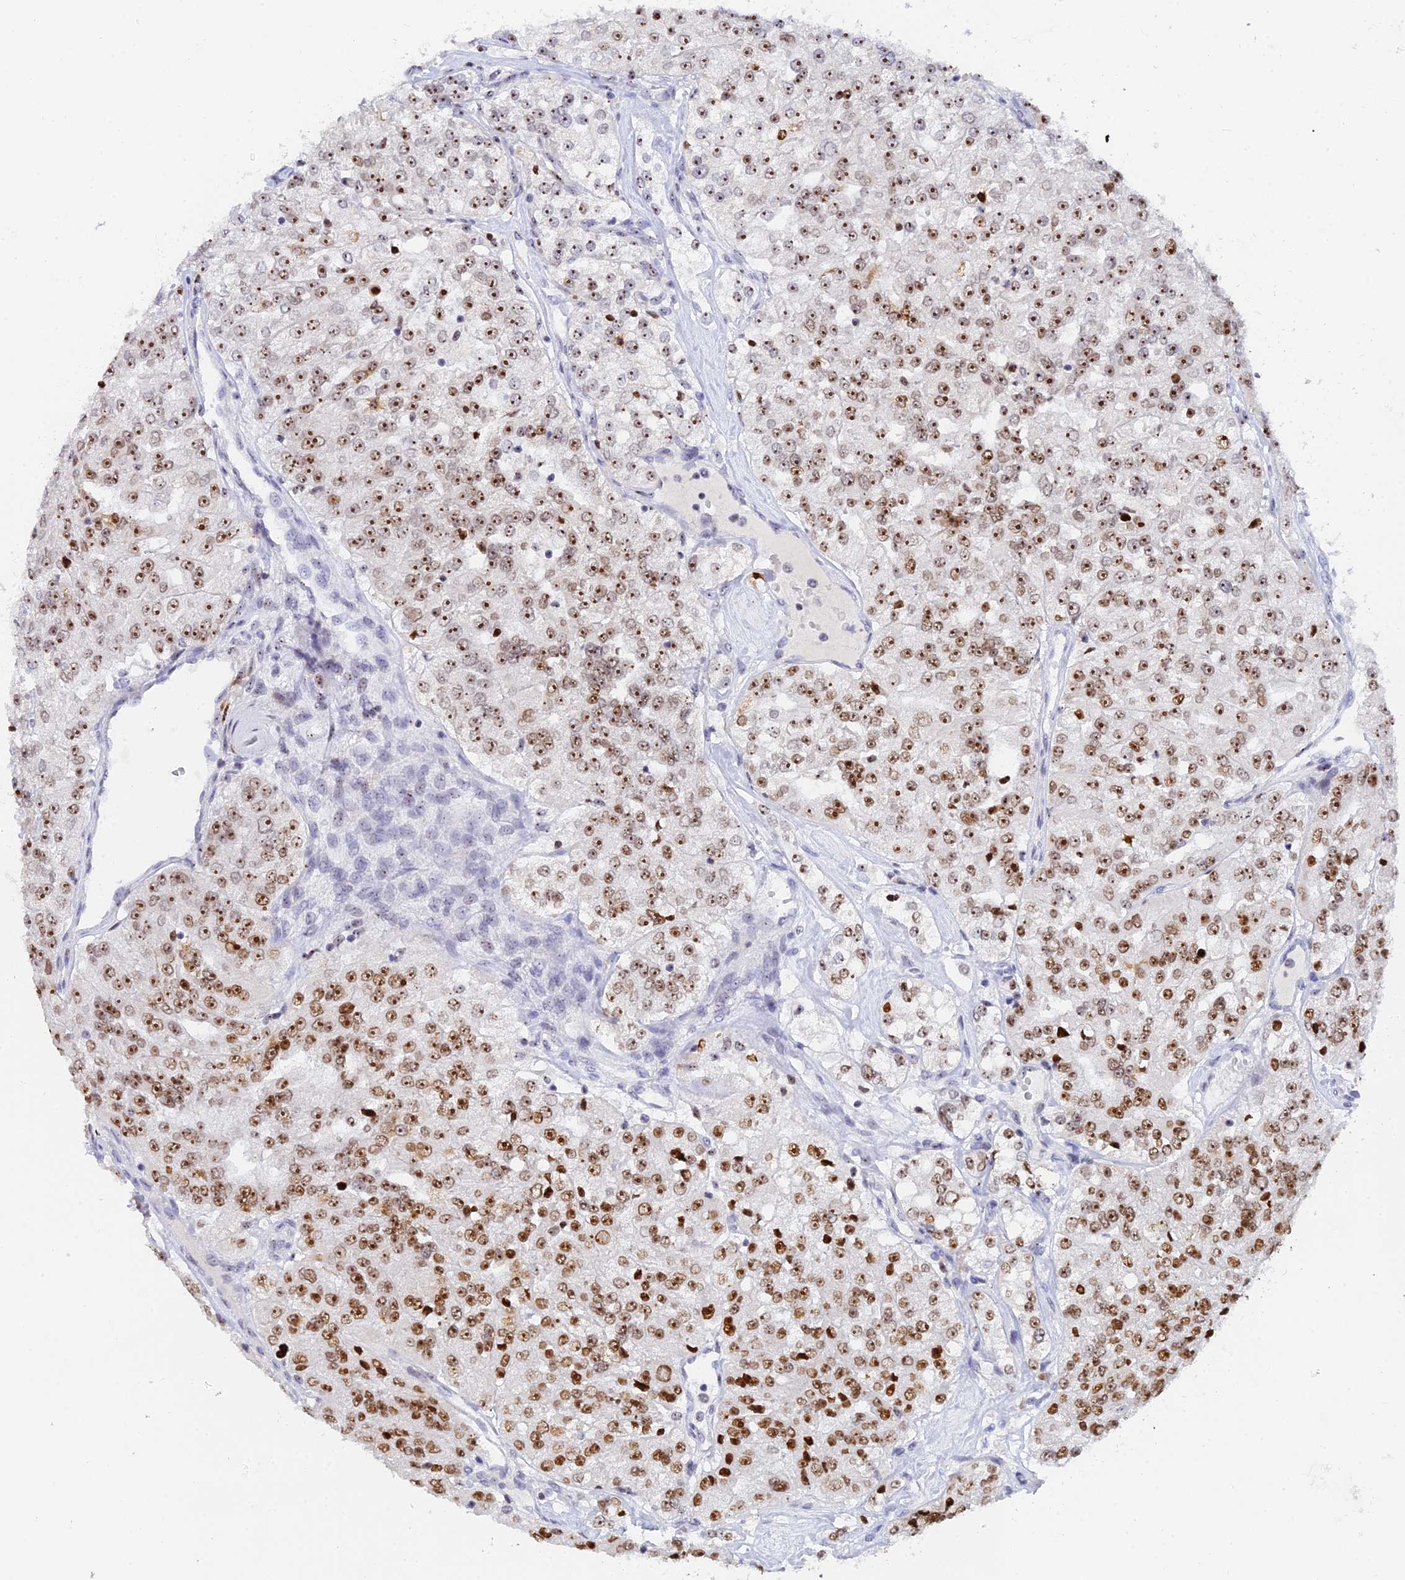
{"staining": {"intensity": "moderate", "quantity": ">75%", "location": "nuclear"}, "tissue": "renal cancer", "cell_type": "Tumor cells", "image_type": "cancer", "snomed": [{"axis": "morphology", "description": "Adenocarcinoma, NOS"}, {"axis": "topography", "description": "Kidney"}], "caption": "DAB (3,3'-diaminobenzidine) immunohistochemical staining of adenocarcinoma (renal) shows moderate nuclear protein staining in approximately >75% of tumor cells. The staining is performed using DAB (3,3'-diaminobenzidine) brown chromogen to label protein expression. The nuclei are counter-stained blue using hematoxylin.", "gene": "RSL1D1", "patient": {"sex": "female", "age": 63}}